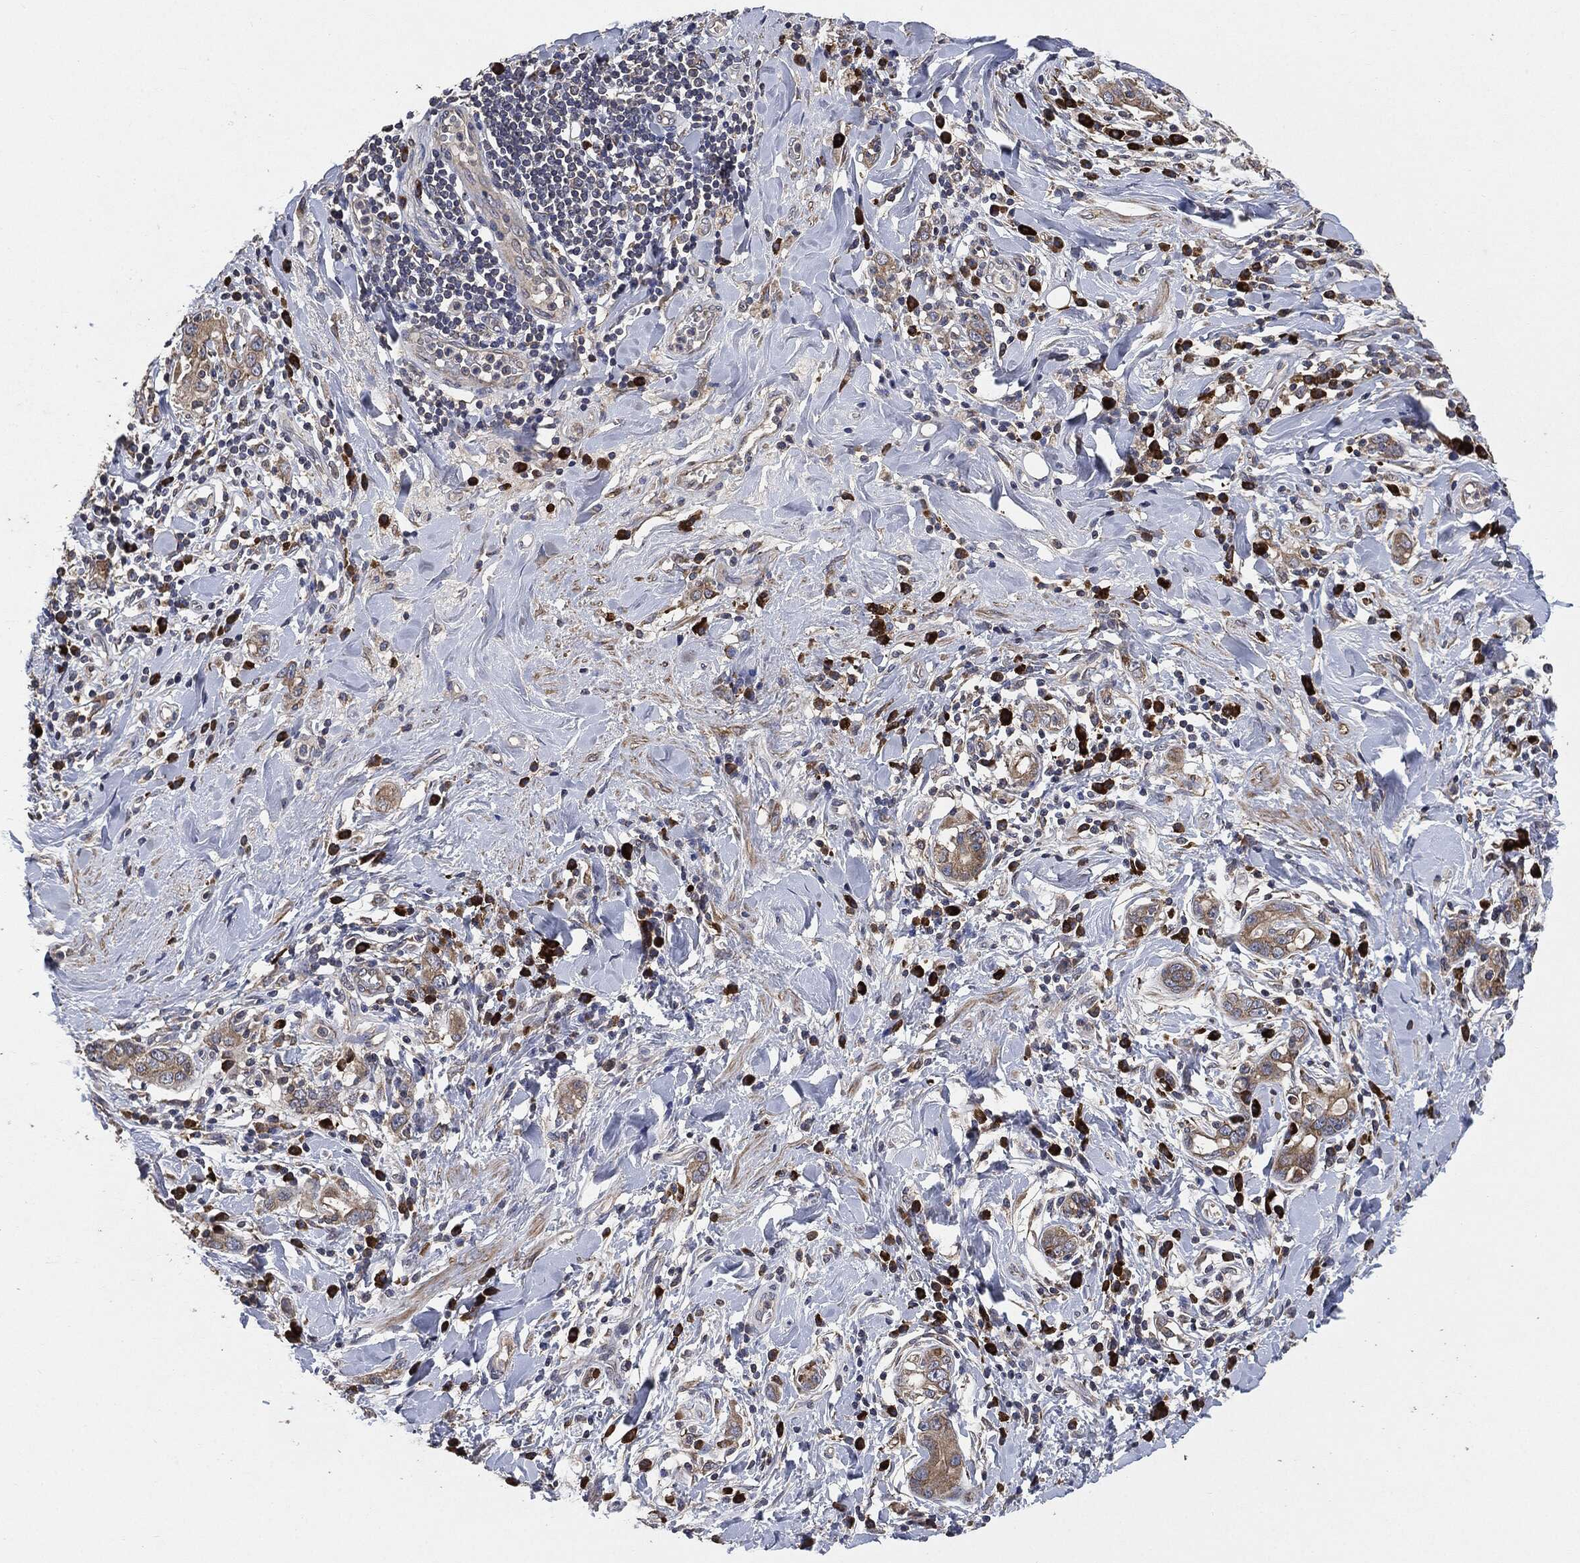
{"staining": {"intensity": "moderate", "quantity": "25%-75%", "location": "cytoplasmic/membranous"}, "tissue": "stomach cancer", "cell_type": "Tumor cells", "image_type": "cancer", "snomed": [{"axis": "morphology", "description": "Adenocarcinoma, NOS"}, {"axis": "topography", "description": "Stomach"}], "caption": "Moderate cytoplasmic/membranous expression for a protein is present in about 25%-75% of tumor cells of adenocarcinoma (stomach) using immunohistochemistry (IHC).", "gene": "STK3", "patient": {"sex": "male", "age": 79}}